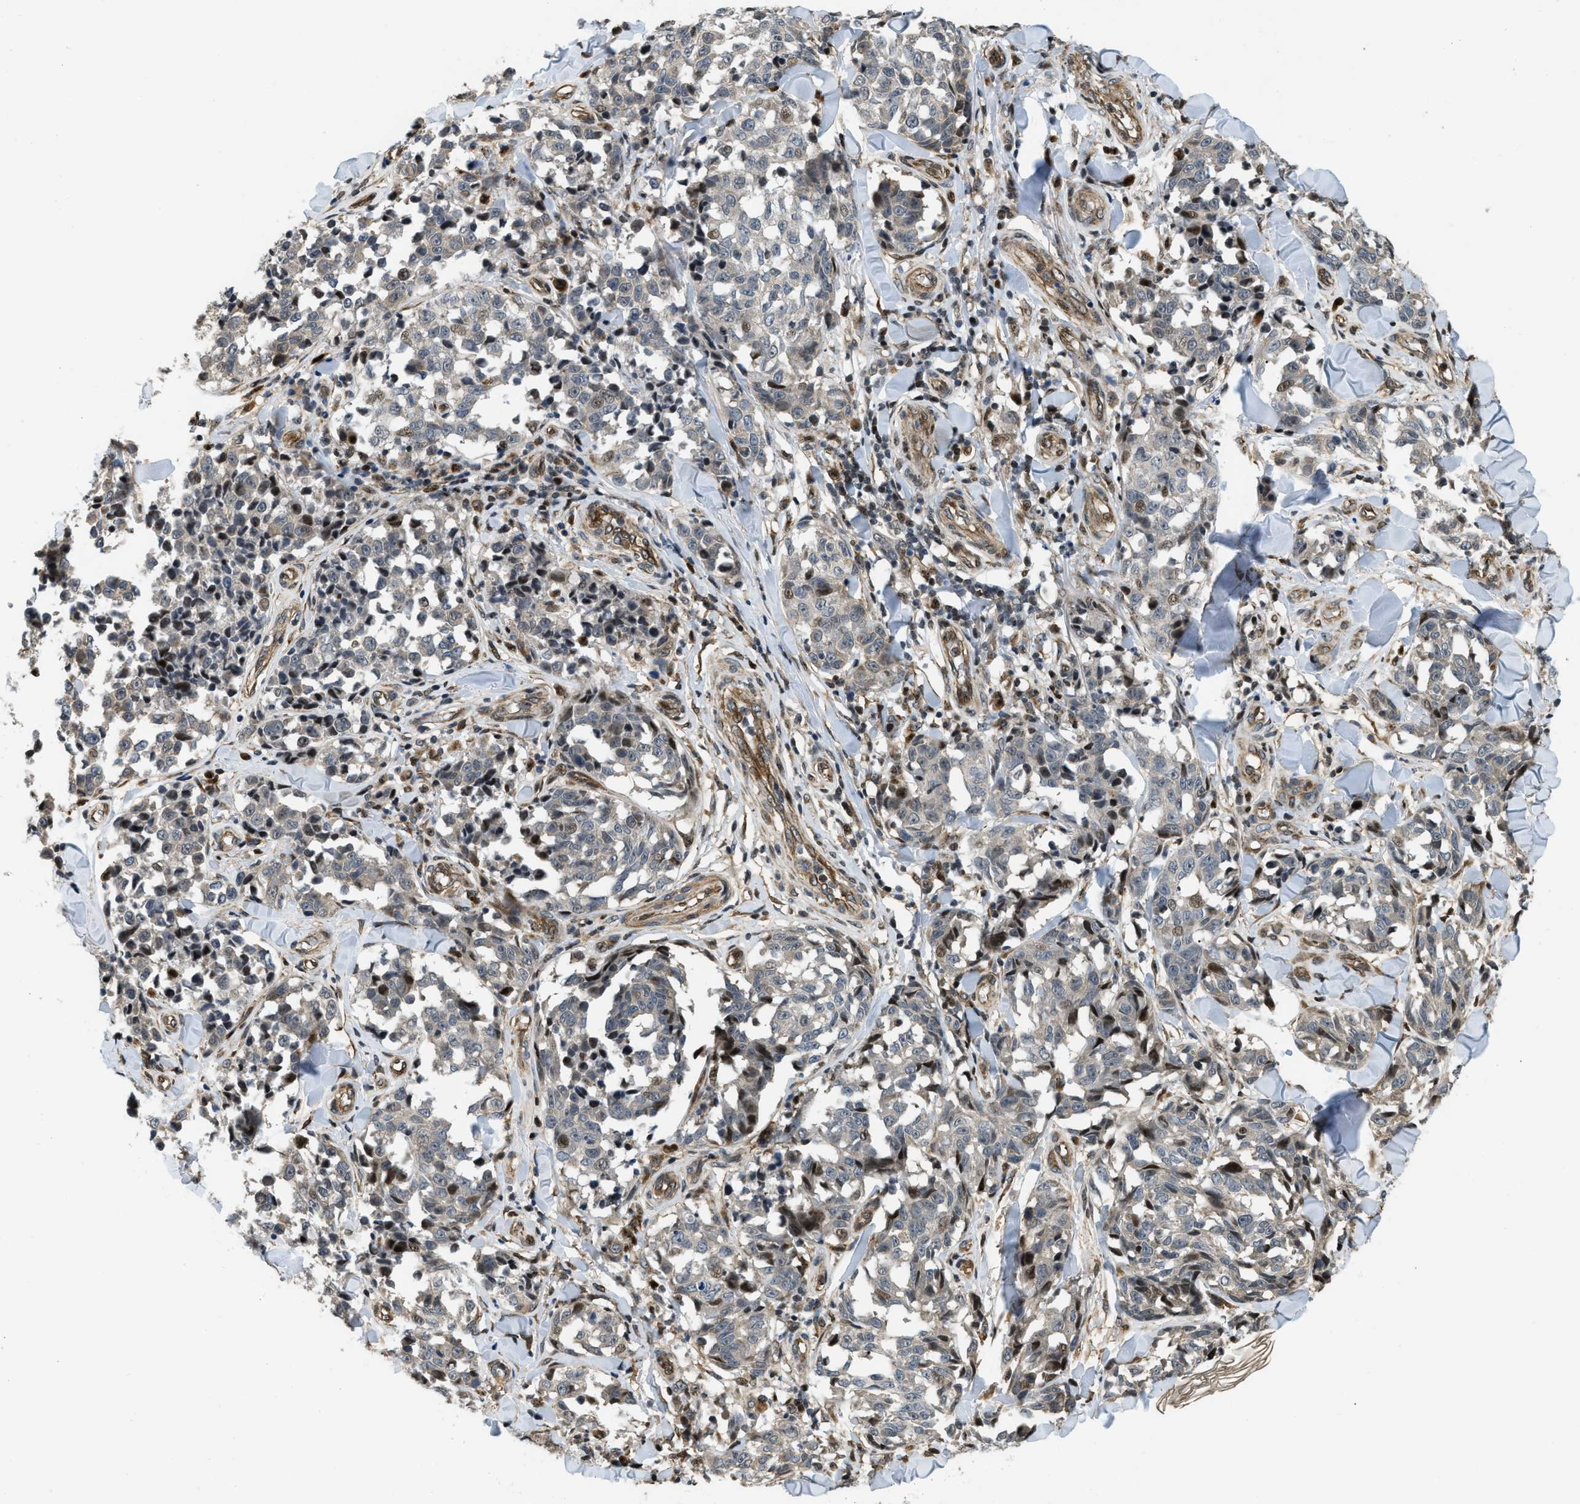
{"staining": {"intensity": "negative", "quantity": "none", "location": "none"}, "tissue": "melanoma", "cell_type": "Tumor cells", "image_type": "cancer", "snomed": [{"axis": "morphology", "description": "Malignant melanoma, NOS"}, {"axis": "topography", "description": "Skin"}], "caption": "This is an immunohistochemistry photomicrograph of malignant melanoma. There is no positivity in tumor cells.", "gene": "LTA4H", "patient": {"sex": "female", "age": 64}}